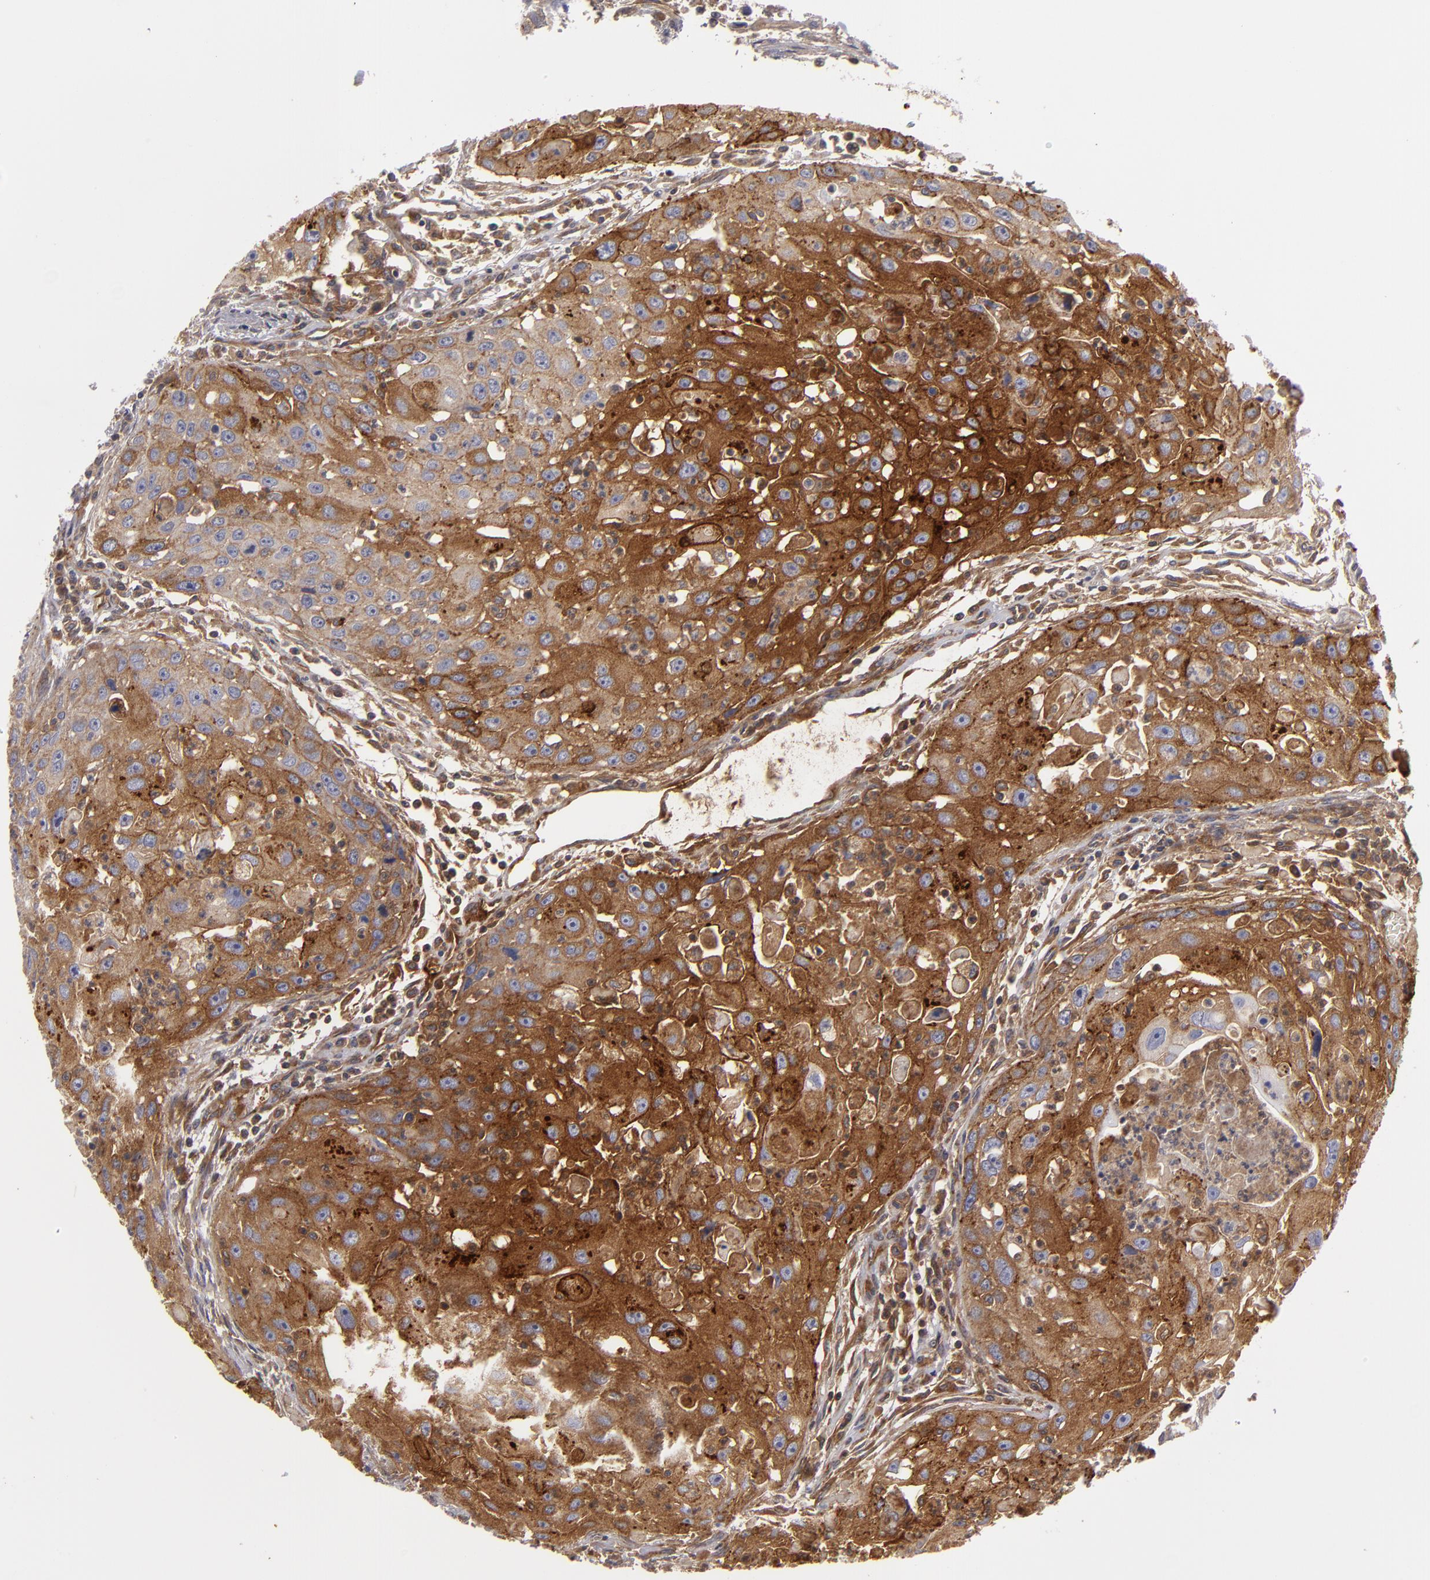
{"staining": {"intensity": "moderate", "quantity": ">75%", "location": "cytoplasmic/membranous"}, "tissue": "head and neck cancer", "cell_type": "Tumor cells", "image_type": "cancer", "snomed": [{"axis": "morphology", "description": "Squamous cell carcinoma, NOS"}, {"axis": "topography", "description": "Head-Neck"}], "caption": "A brown stain labels moderate cytoplasmic/membranous staining of a protein in head and neck cancer (squamous cell carcinoma) tumor cells.", "gene": "ALCAM", "patient": {"sex": "male", "age": 64}}